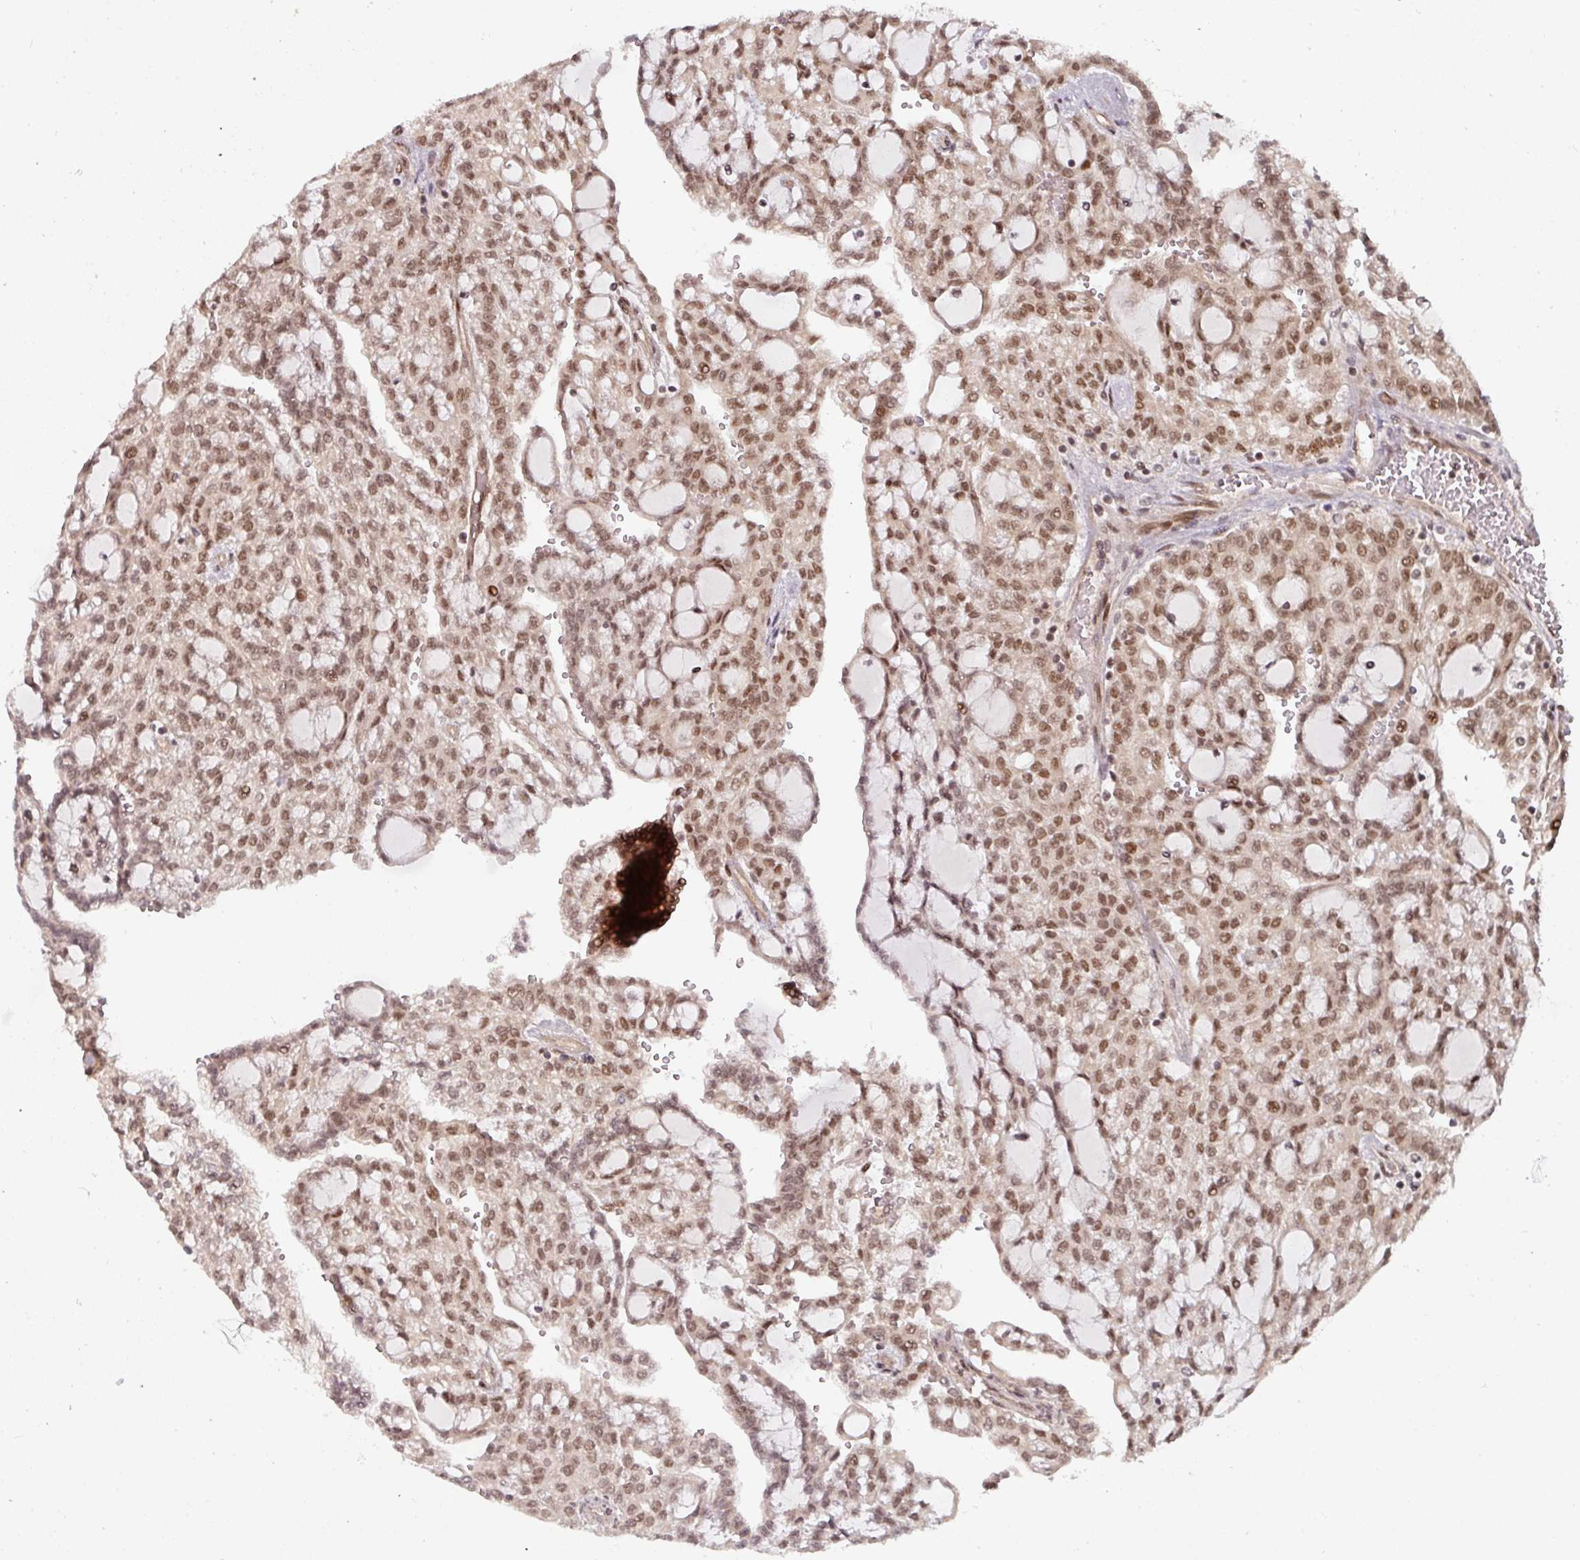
{"staining": {"intensity": "moderate", "quantity": ">75%", "location": "nuclear"}, "tissue": "renal cancer", "cell_type": "Tumor cells", "image_type": "cancer", "snomed": [{"axis": "morphology", "description": "Adenocarcinoma, NOS"}, {"axis": "topography", "description": "Kidney"}], "caption": "This histopathology image demonstrates IHC staining of human renal adenocarcinoma, with medium moderate nuclear positivity in about >75% of tumor cells.", "gene": "SIK3", "patient": {"sex": "male", "age": 63}}